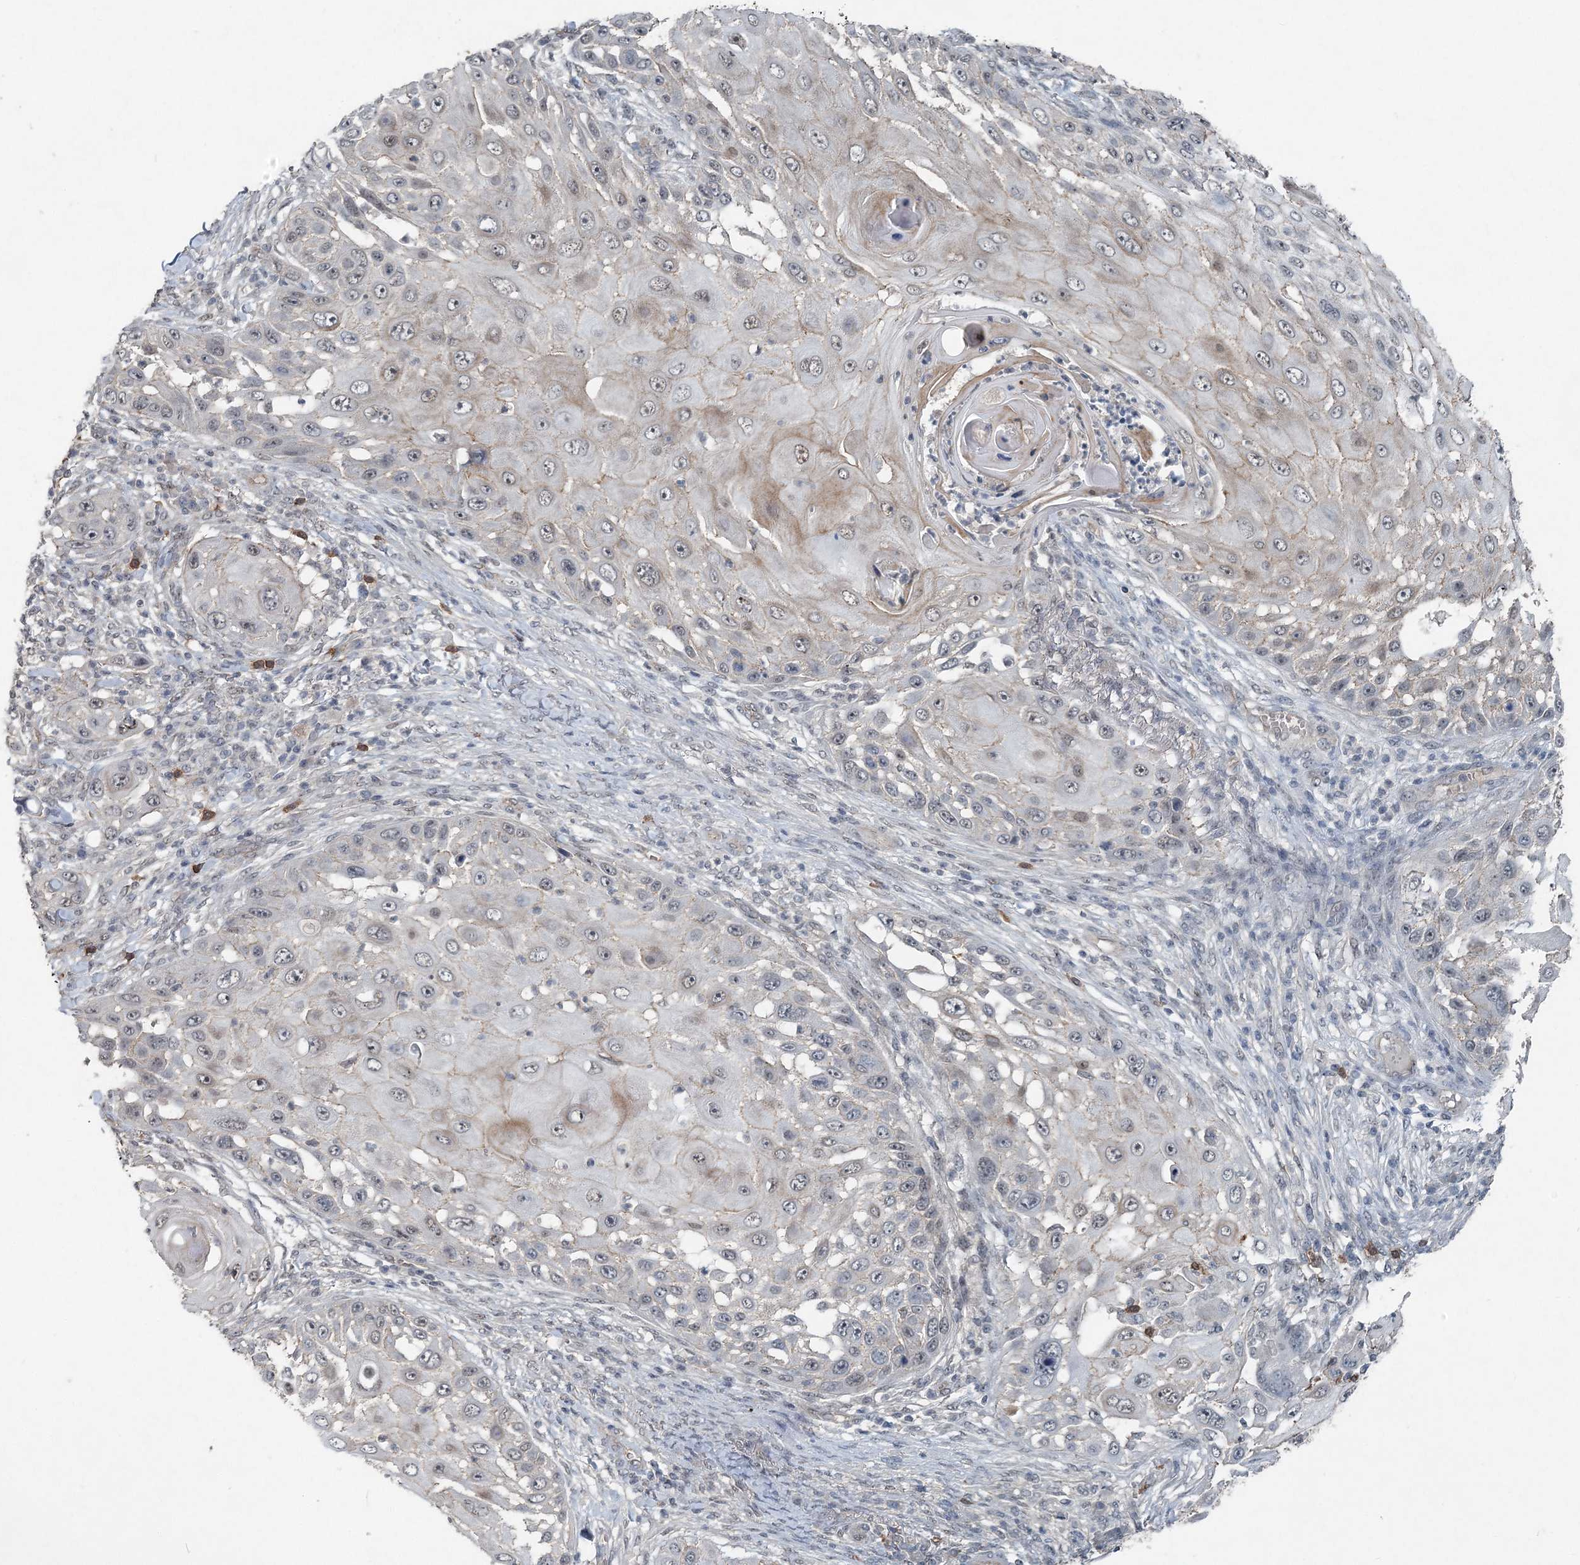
{"staining": {"intensity": "weak", "quantity": "<25%", "location": "cytoplasmic/membranous"}, "tissue": "skin cancer", "cell_type": "Tumor cells", "image_type": "cancer", "snomed": [{"axis": "morphology", "description": "Squamous cell carcinoma, NOS"}, {"axis": "topography", "description": "Skin"}], "caption": "Immunohistochemistry (IHC) of skin cancer (squamous cell carcinoma) exhibits no expression in tumor cells.", "gene": "VSIG2", "patient": {"sex": "female", "age": 44}}